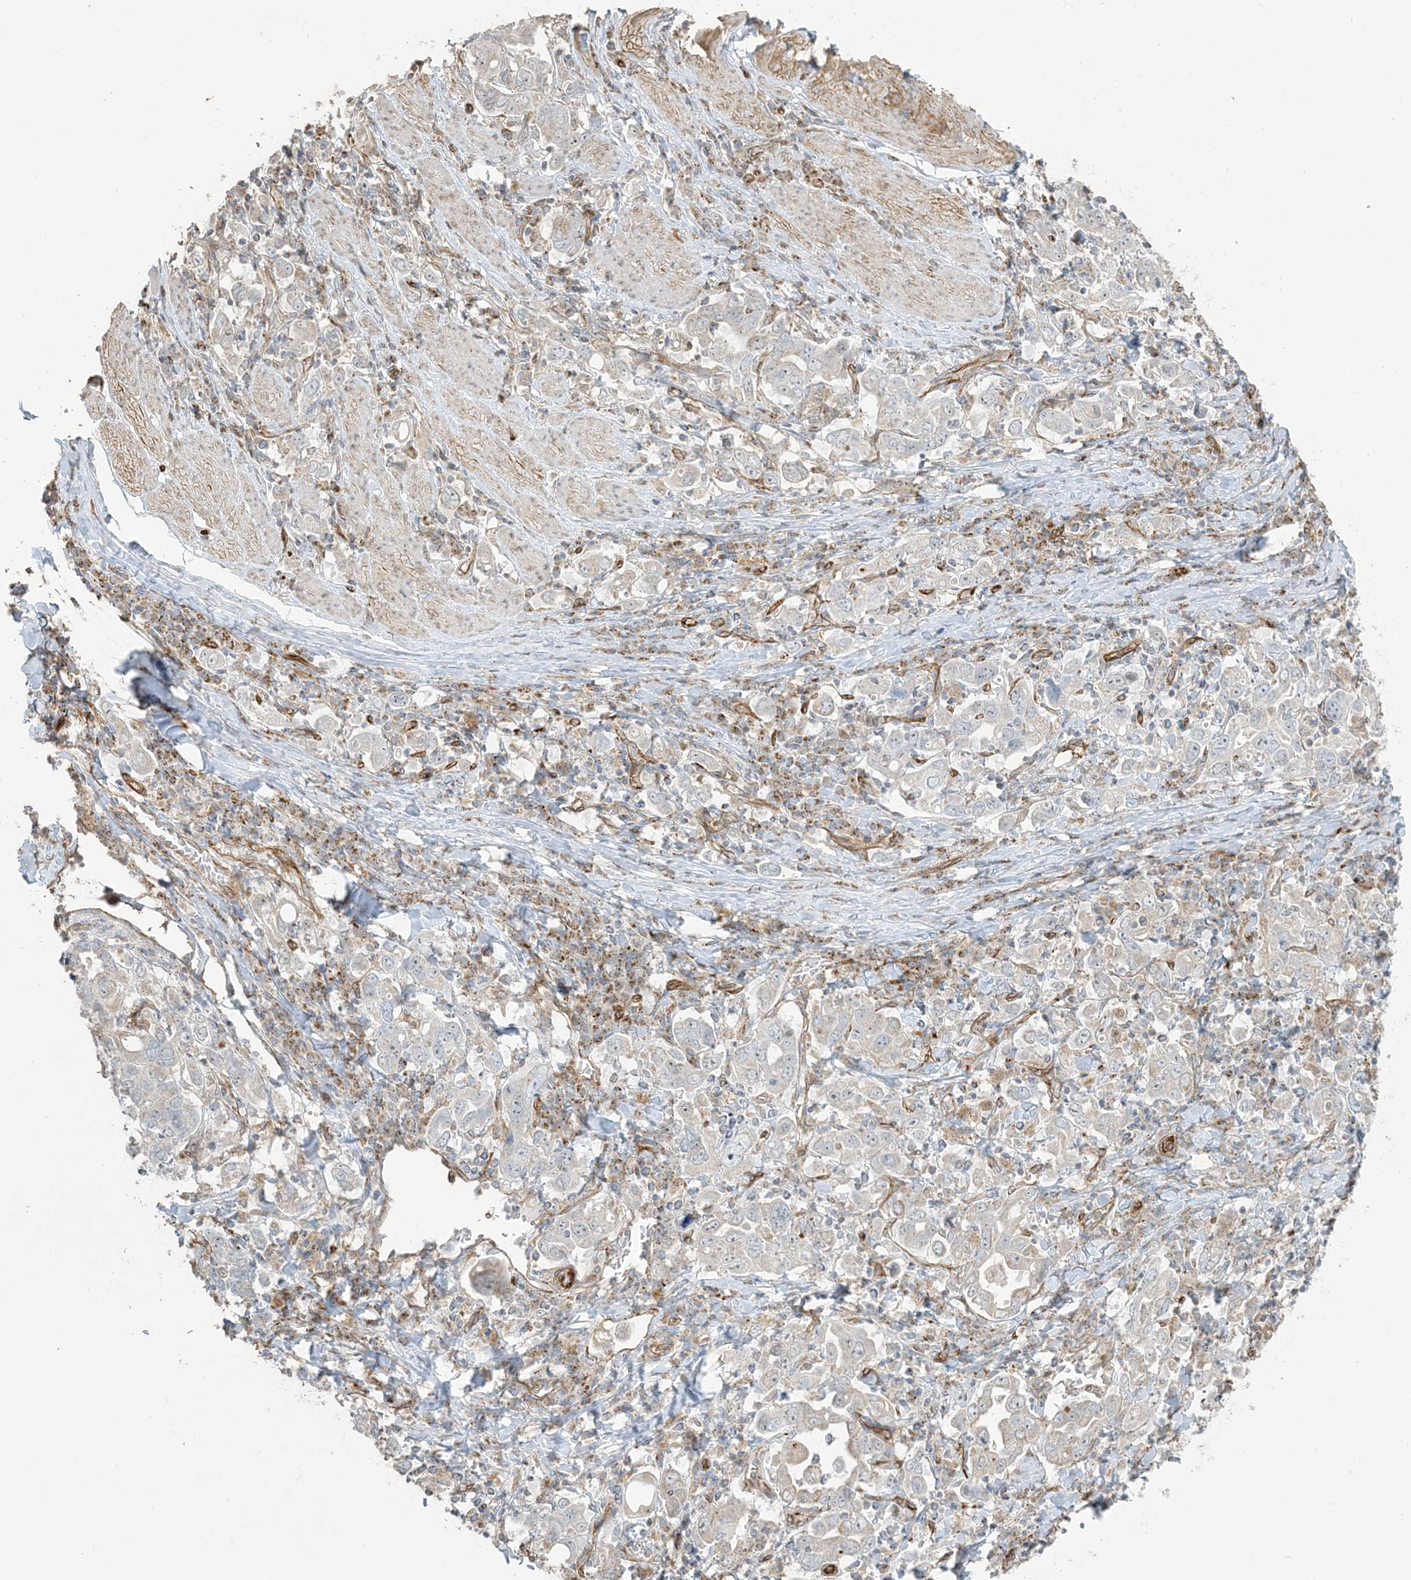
{"staining": {"intensity": "weak", "quantity": "<25%", "location": "cytoplasmic/membranous"}, "tissue": "stomach cancer", "cell_type": "Tumor cells", "image_type": "cancer", "snomed": [{"axis": "morphology", "description": "Adenocarcinoma, NOS"}, {"axis": "topography", "description": "Stomach, upper"}], "caption": "Protein analysis of adenocarcinoma (stomach) reveals no significant expression in tumor cells.", "gene": "AGA", "patient": {"sex": "male", "age": 62}}